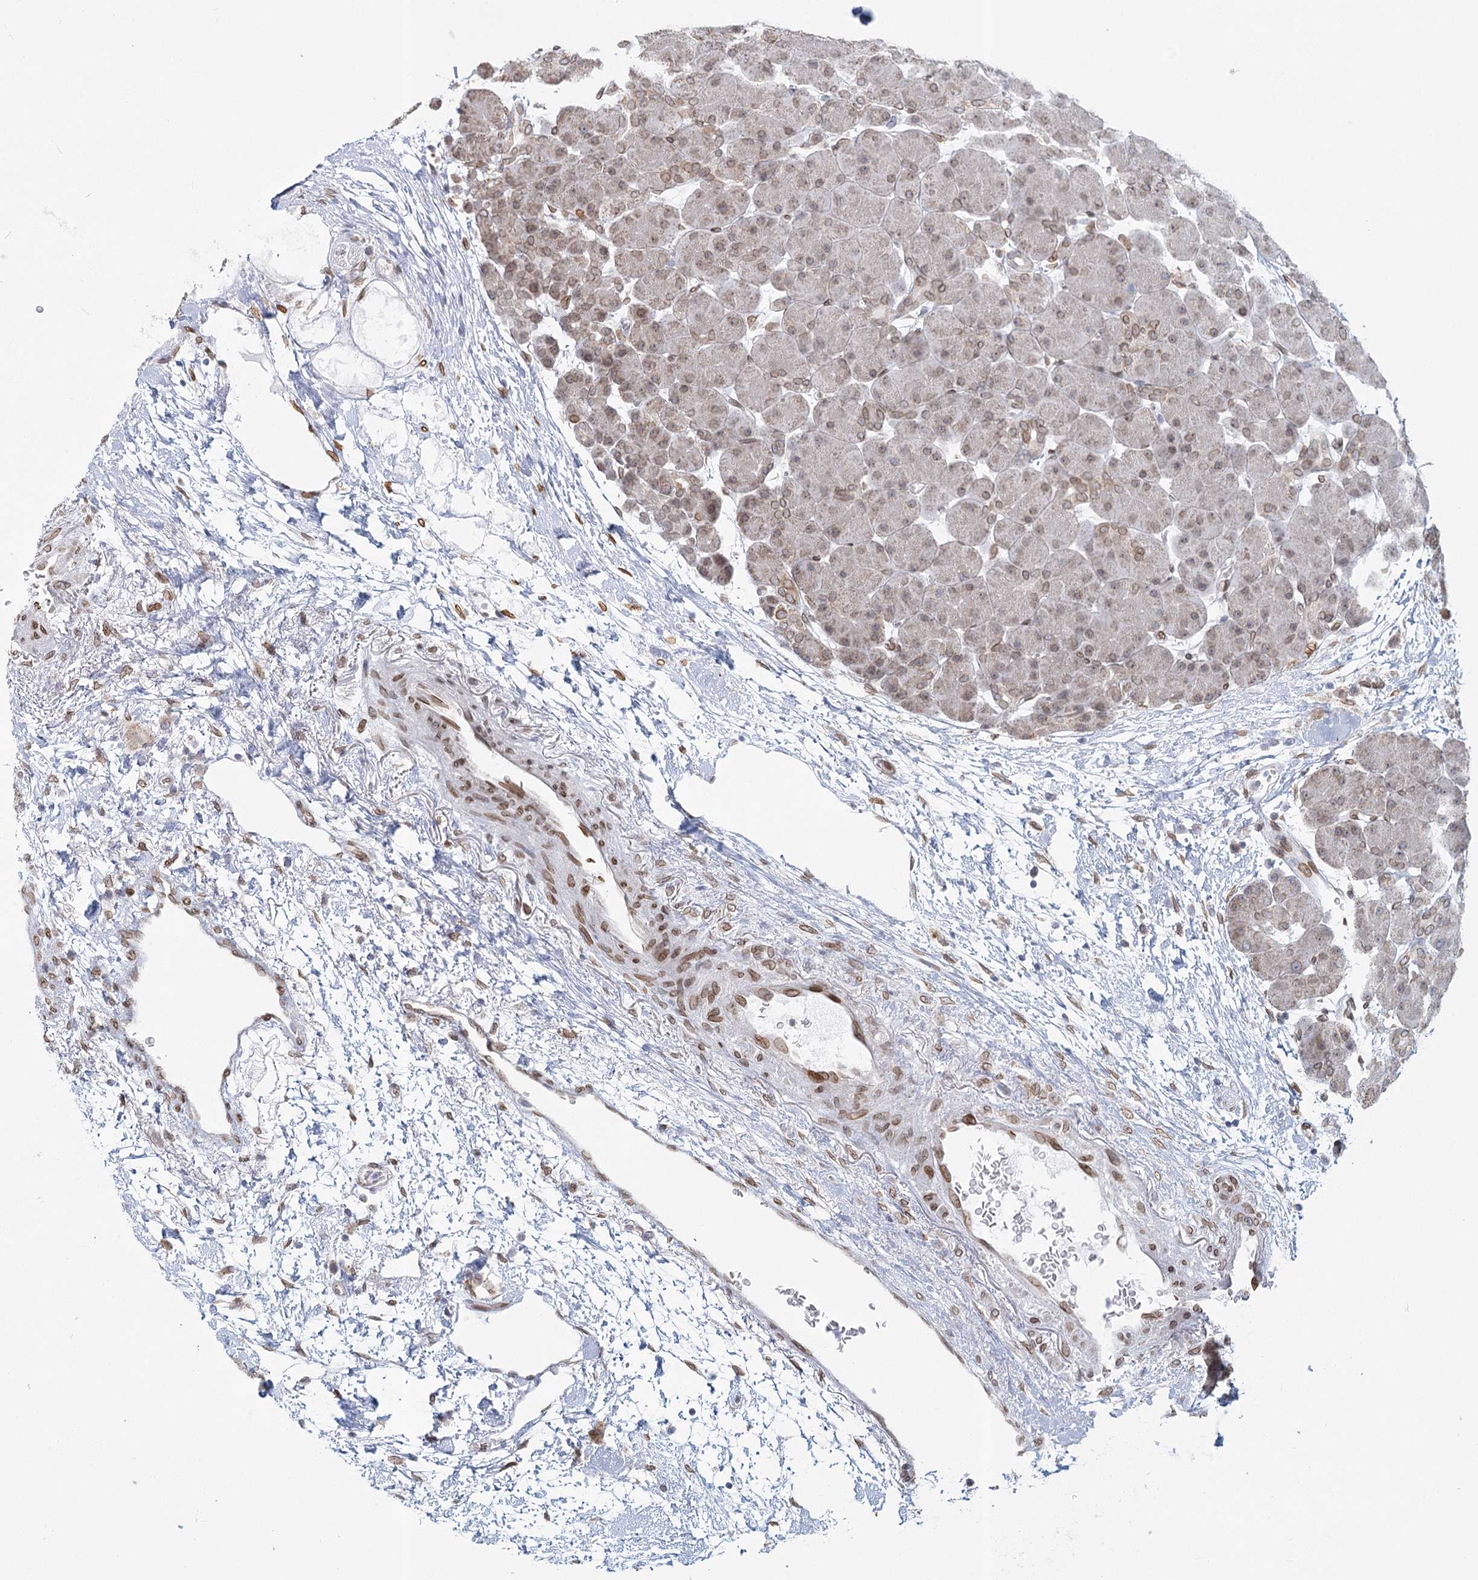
{"staining": {"intensity": "moderate", "quantity": ">75%", "location": "cytoplasmic/membranous,nuclear"}, "tissue": "pancreas", "cell_type": "Exocrine glandular cells", "image_type": "normal", "snomed": [{"axis": "morphology", "description": "Normal tissue, NOS"}, {"axis": "topography", "description": "Pancreas"}], "caption": "Pancreas was stained to show a protein in brown. There is medium levels of moderate cytoplasmic/membranous,nuclear expression in approximately >75% of exocrine glandular cells. Nuclei are stained in blue.", "gene": "VWA5A", "patient": {"sex": "male", "age": 66}}